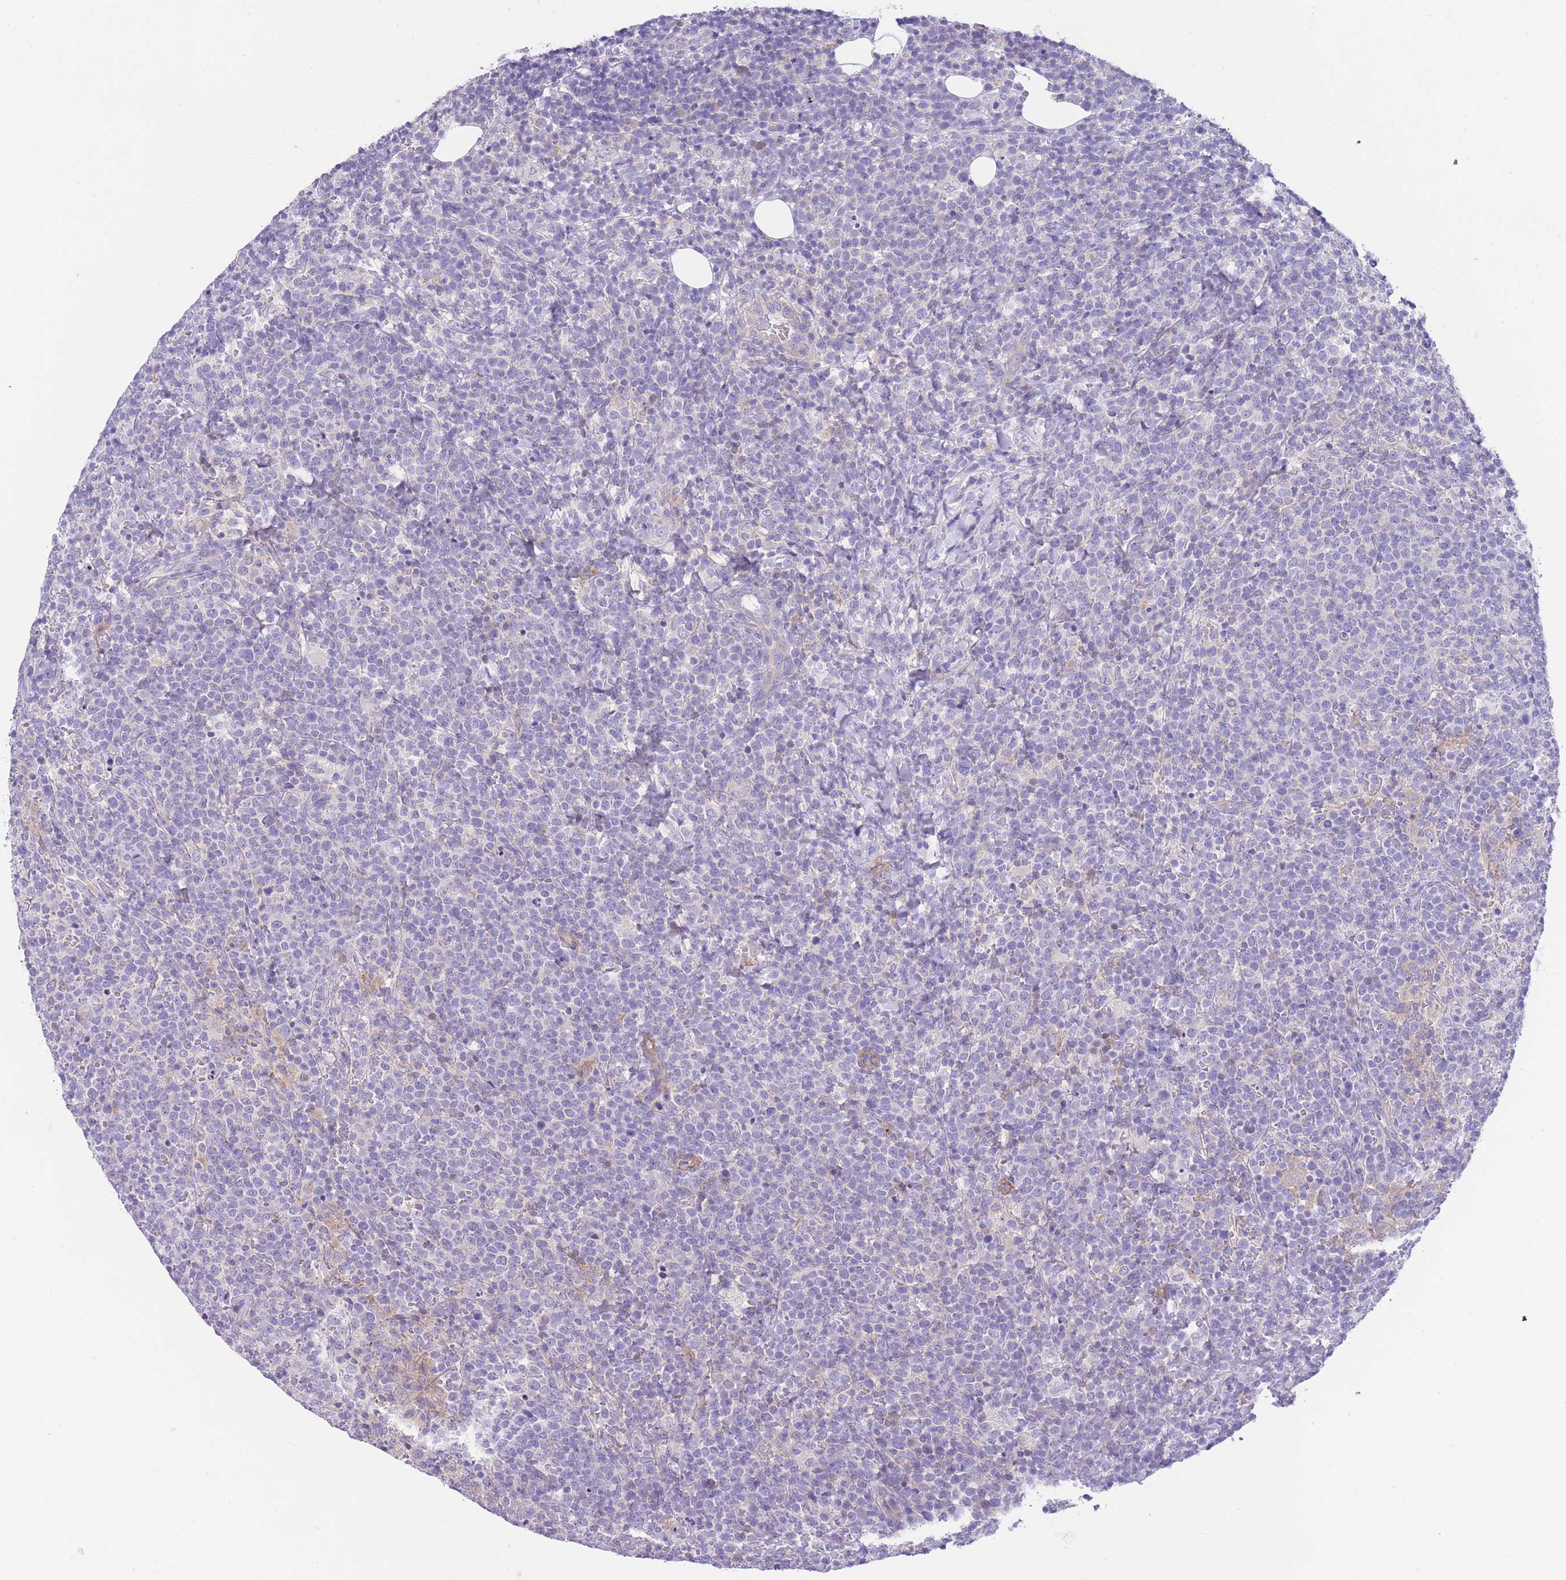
{"staining": {"intensity": "negative", "quantity": "none", "location": "none"}, "tissue": "lymphoma", "cell_type": "Tumor cells", "image_type": "cancer", "snomed": [{"axis": "morphology", "description": "Malignant lymphoma, non-Hodgkin's type, High grade"}, {"axis": "topography", "description": "Lymph node"}], "caption": "This image is of lymphoma stained with IHC to label a protein in brown with the nuclei are counter-stained blue. There is no expression in tumor cells.", "gene": "LDB3", "patient": {"sex": "male", "age": 61}}